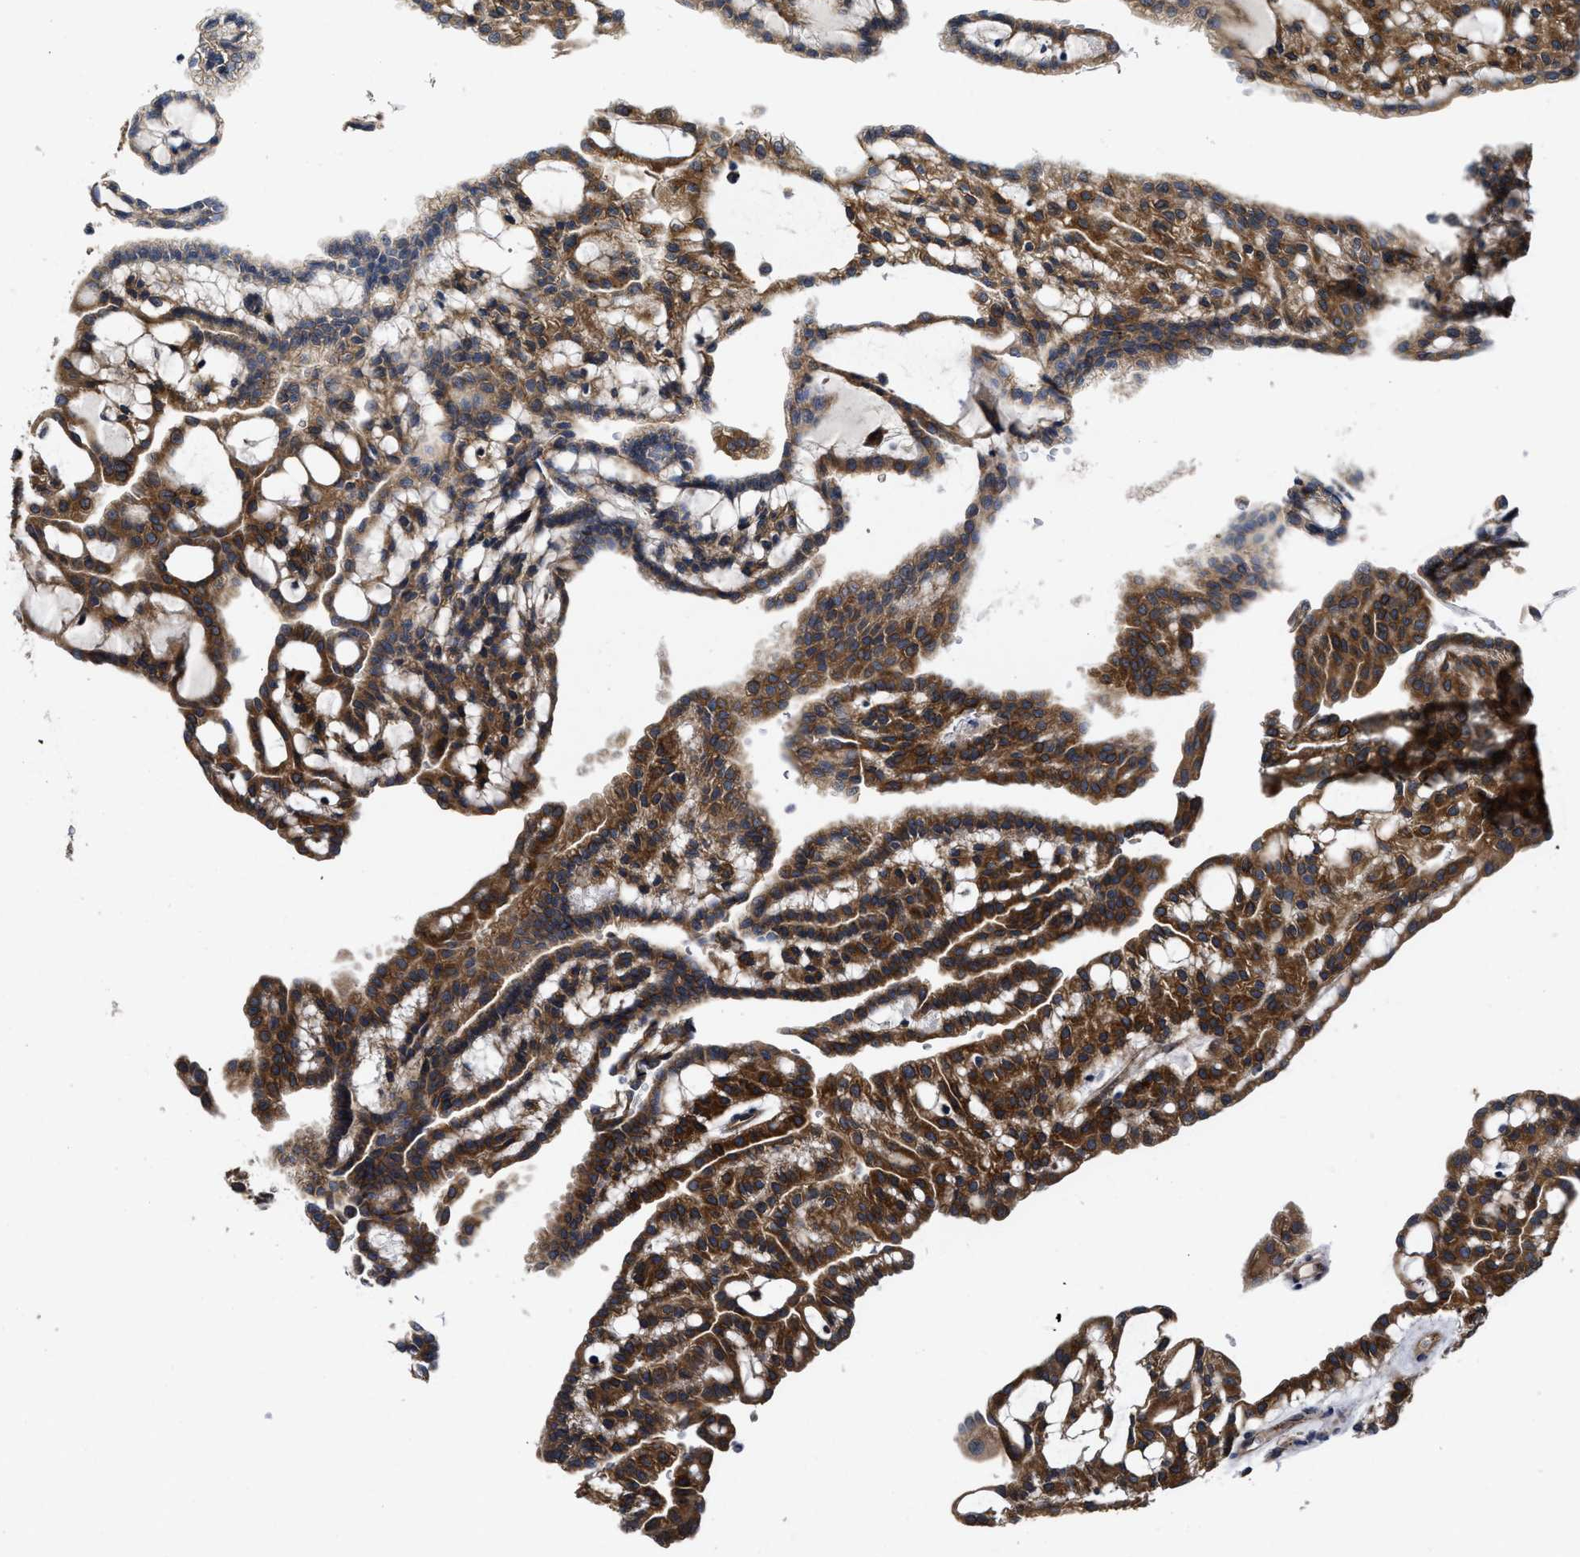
{"staining": {"intensity": "strong", "quantity": ">75%", "location": "cytoplasmic/membranous"}, "tissue": "renal cancer", "cell_type": "Tumor cells", "image_type": "cancer", "snomed": [{"axis": "morphology", "description": "Adenocarcinoma, NOS"}, {"axis": "topography", "description": "Kidney"}], "caption": "Approximately >75% of tumor cells in renal cancer (adenocarcinoma) exhibit strong cytoplasmic/membranous protein positivity as visualized by brown immunohistochemical staining.", "gene": "PKD2", "patient": {"sex": "male", "age": 63}}